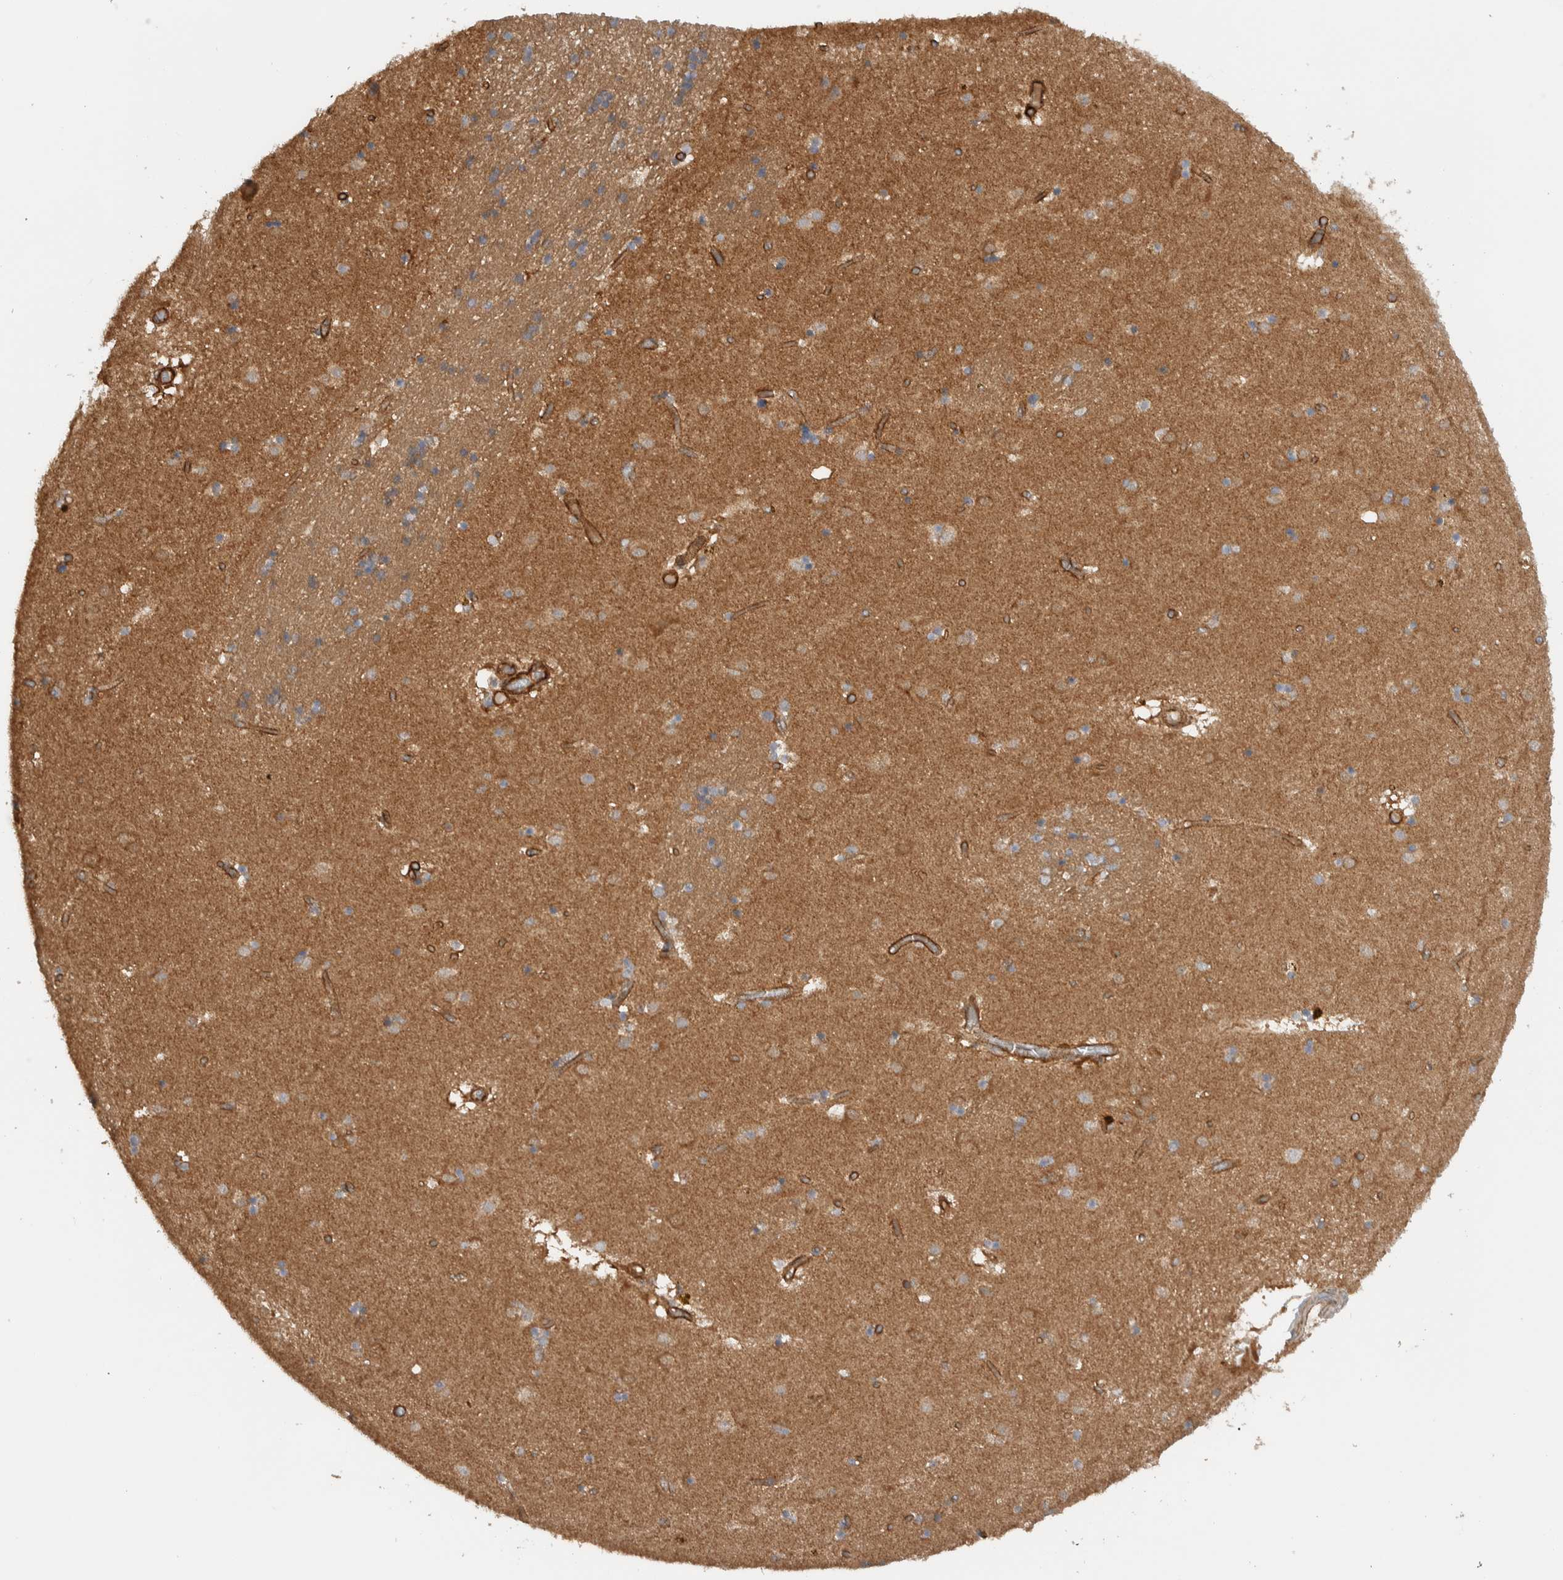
{"staining": {"intensity": "weak", "quantity": ">75%", "location": "cytoplasmic/membranous"}, "tissue": "caudate", "cell_type": "Glial cells", "image_type": "normal", "snomed": [{"axis": "morphology", "description": "Normal tissue, NOS"}, {"axis": "topography", "description": "Lateral ventricle wall"}], "caption": "A micrograph showing weak cytoplasmic/membranous staining in about >75% of glial cells in benign caudate, as visualized by brown immunohistochemical staining.", "gene": "MPRIP", "patient": {"sex": "male", "age": 70}}